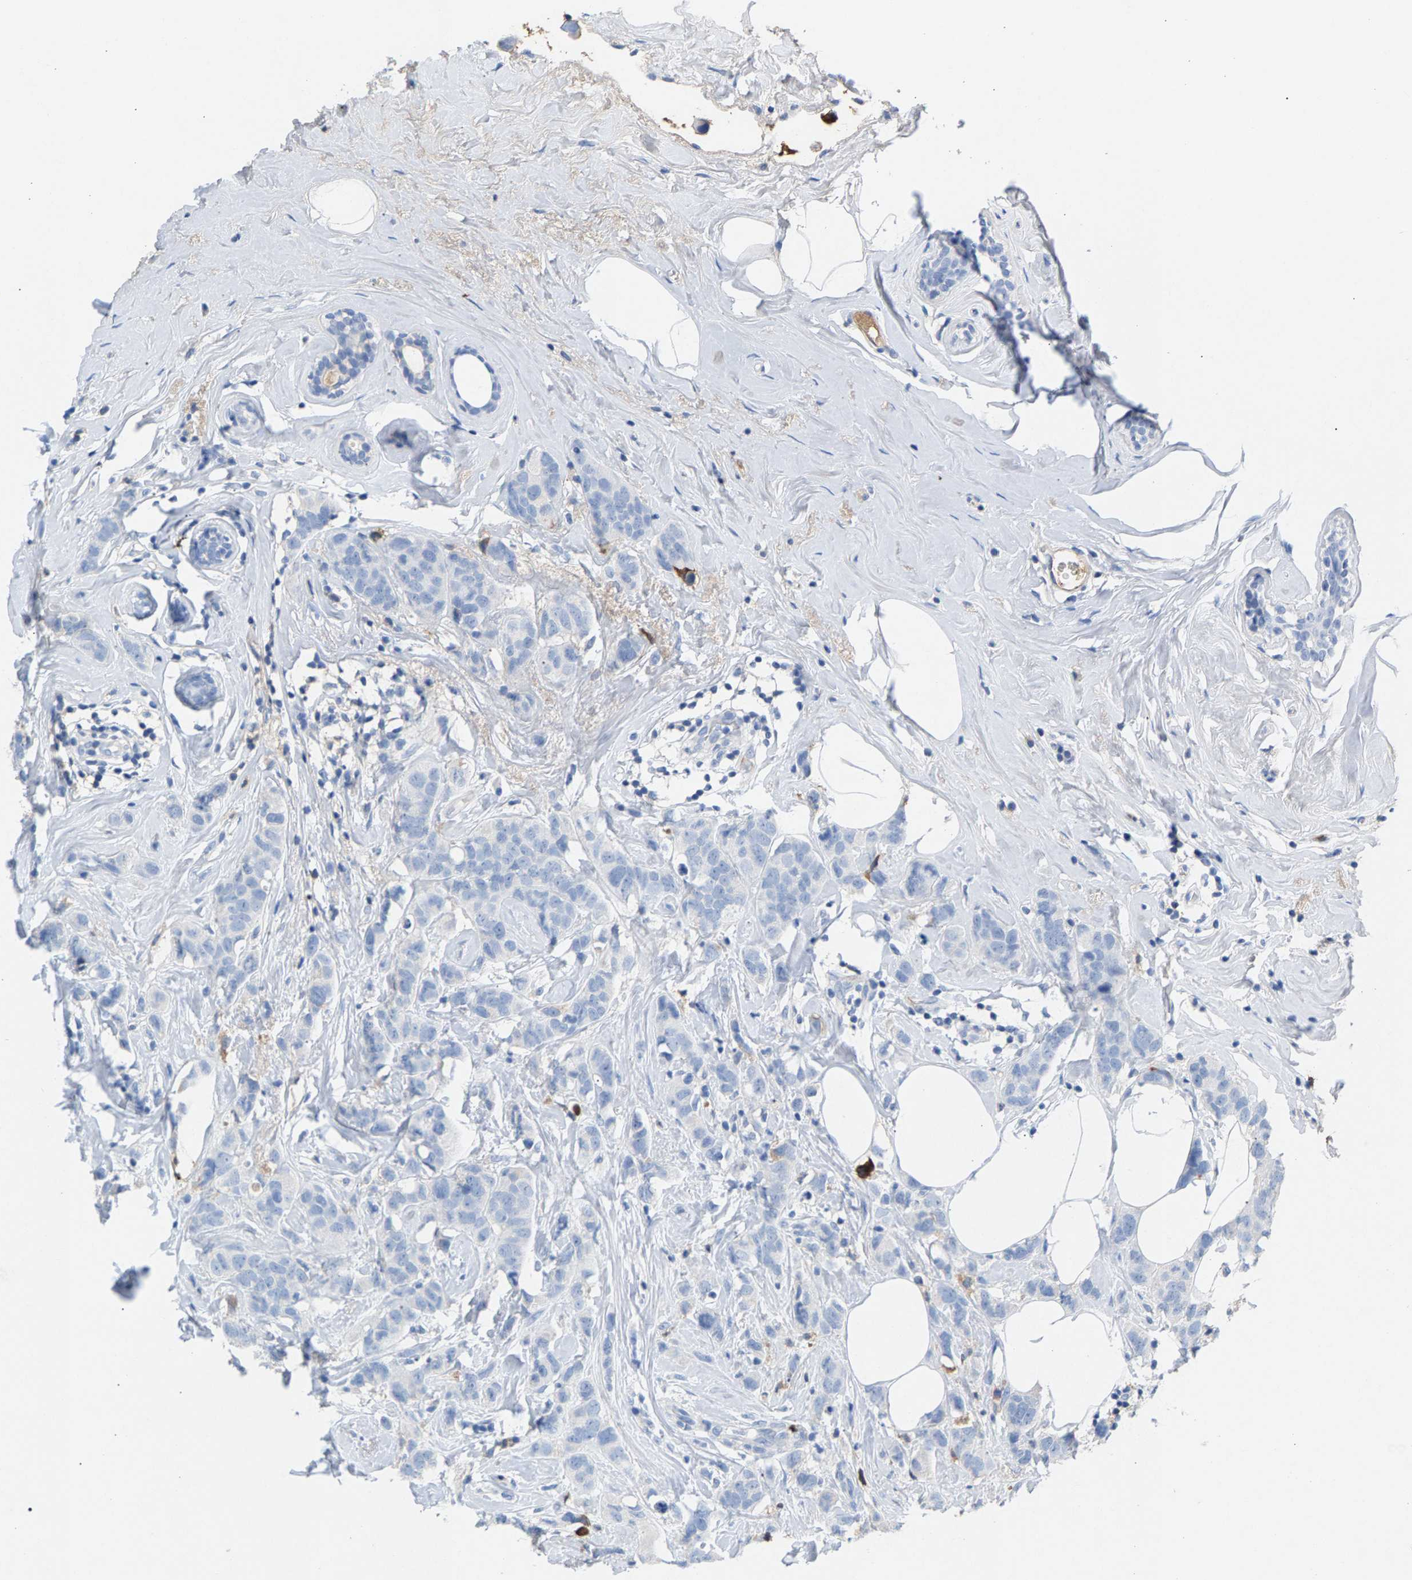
{"staining": {"intensity": "negative", "quantity": "none", "location": "none"}, "tissue": "breast cancer", "cell_type": "Tumor cells", "image_type": "cancer", "snomed": [{"axis": "morphology", "description": "Normal tissue, NOS"}, {"axis": "morphology", "description": "Duct carcinoma"}, {"axis": "topography", "description": "Breast"}], "caption": "The photomicrograph reveals no staining of tumor cells in invasive ductal carcinoma (breast).", "gene": "APOH", "patient": {"sex": "female", "age": 50}}